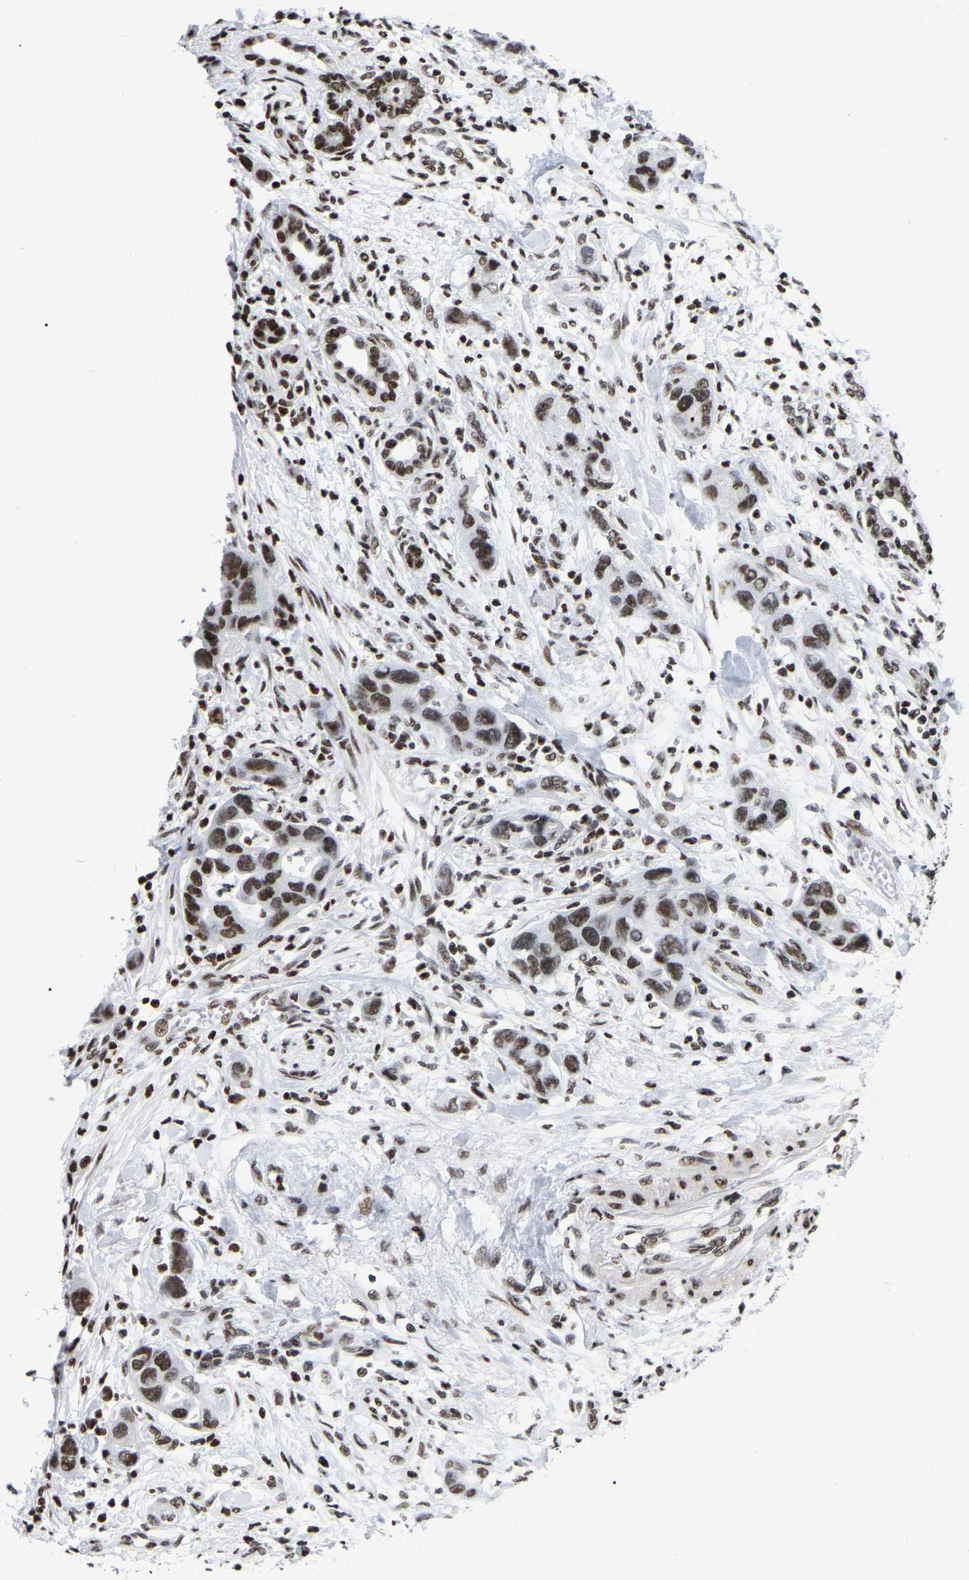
{"staining": {"intensity": "moderate", "quantity": ">75%", "location": "nuclear"}, "tissue": "pancreatic cancer", "cell_type": "Tumor cells", "image_type": "cancer", "snomed": [{"axis": "morphology", "description": "Normal tissue, NOS"}, {"axis": "morphology", "description": "Adenocarcinoma, NOS"}, {"axis": "topography", "description": "Pancreas"}], "caption": "A medium amount of moderate nuclear positivity is appreciated in about >75% of tumor cells in pancreatic adenocarcinoma tissue.", "gene": "PRCC", "patient": {"sex": "female", "age": 71}}